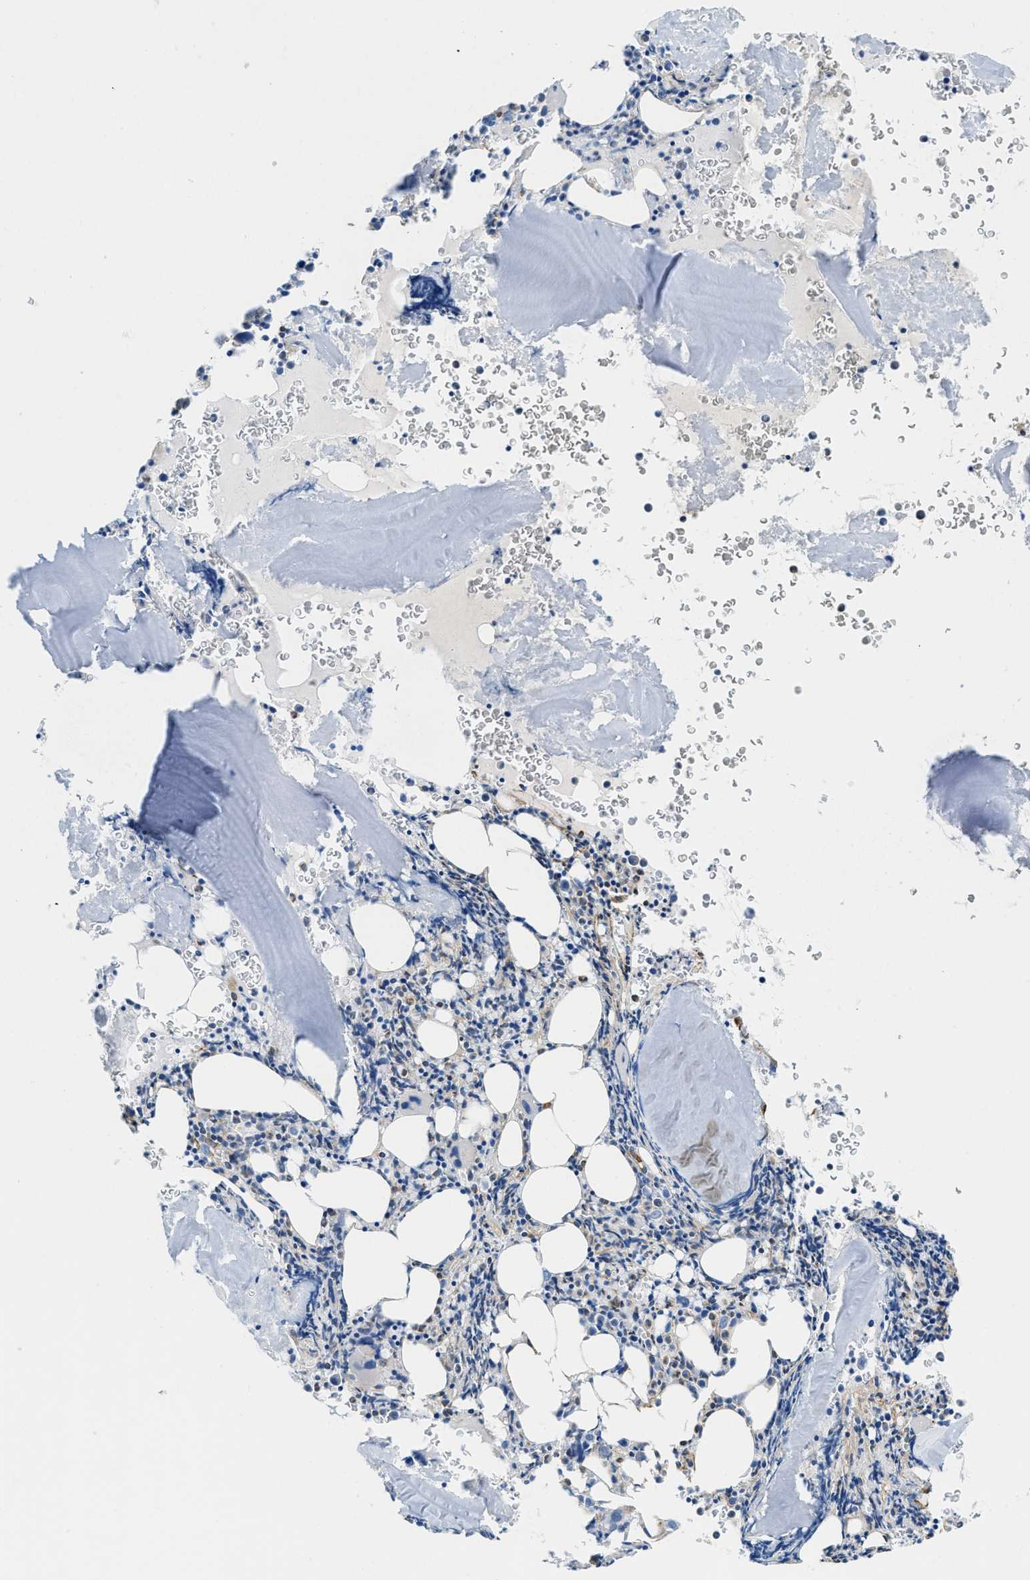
{"staining": {"intensity": "negative", "quantity": "none", "location": "none"}, "tissue": "bone marrow", "cell_type": "Hematopoietic cells", "image_type": "normal", "snomed": [{"axis": "morphology", "description": "Normal tissue, NOS"}, {"axis": "morphology", "description": "Inflammation, NOS"}, {"axis": "topography", "description": "Bone marrow"}], "caption": "A high-resolution histopathology image shows immunohistochemistry (IHC) staining of benign bone marrow, which reveals no significant positivity in hematopoietic cells. The staining is performed using DAB brown chromogen with nuclei counter-stained in using hematoxylin.", "gene": "HSD17B12", "patient": {"sex": "male", "age": 37}}